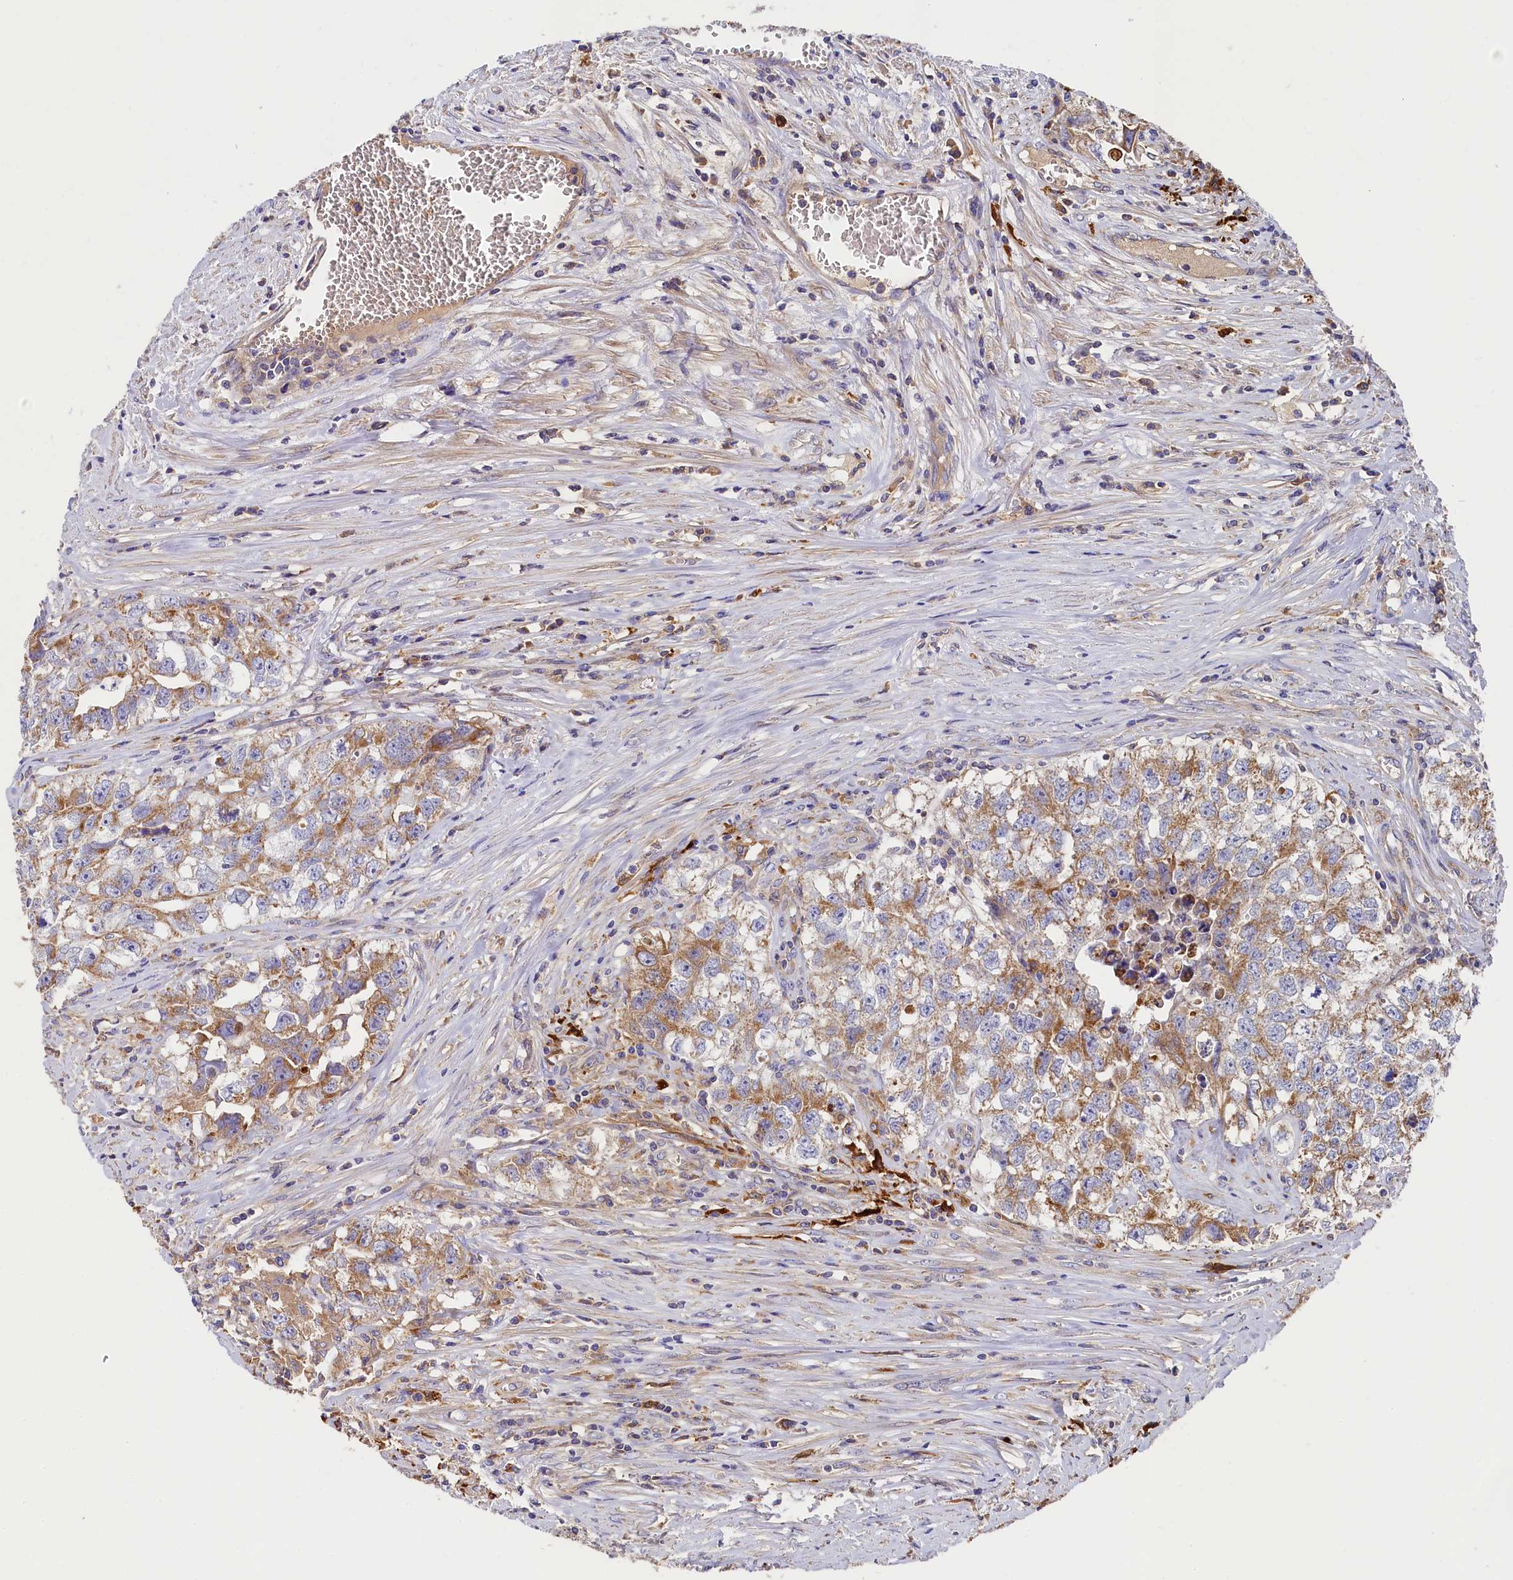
{"staining": {"intensity": "moderate", "quantity": ">75%", "location": "cytoplasmic/membranous"}, "tissue": "testis cancer", "cell_type": "Tumor cells", "image_type": "cancer", "snomed": [{"axis": "morphology", "description": "Seminoma, NOS"}, {"axis": "morphology", "description": "Carcinoma, Embryonal, NOS"}, {"axis": "topography", "description": "Testis"}], "caption": "Brown immunohistochemical staining in human testis cancer shows moderate cytoplasmic/membranous staining in about >75% of tumor cells. (IHC, brightfield microscopy, high magnification).", "gene": "SEC31B", "patient": {"sex": "male", "age": 43}}